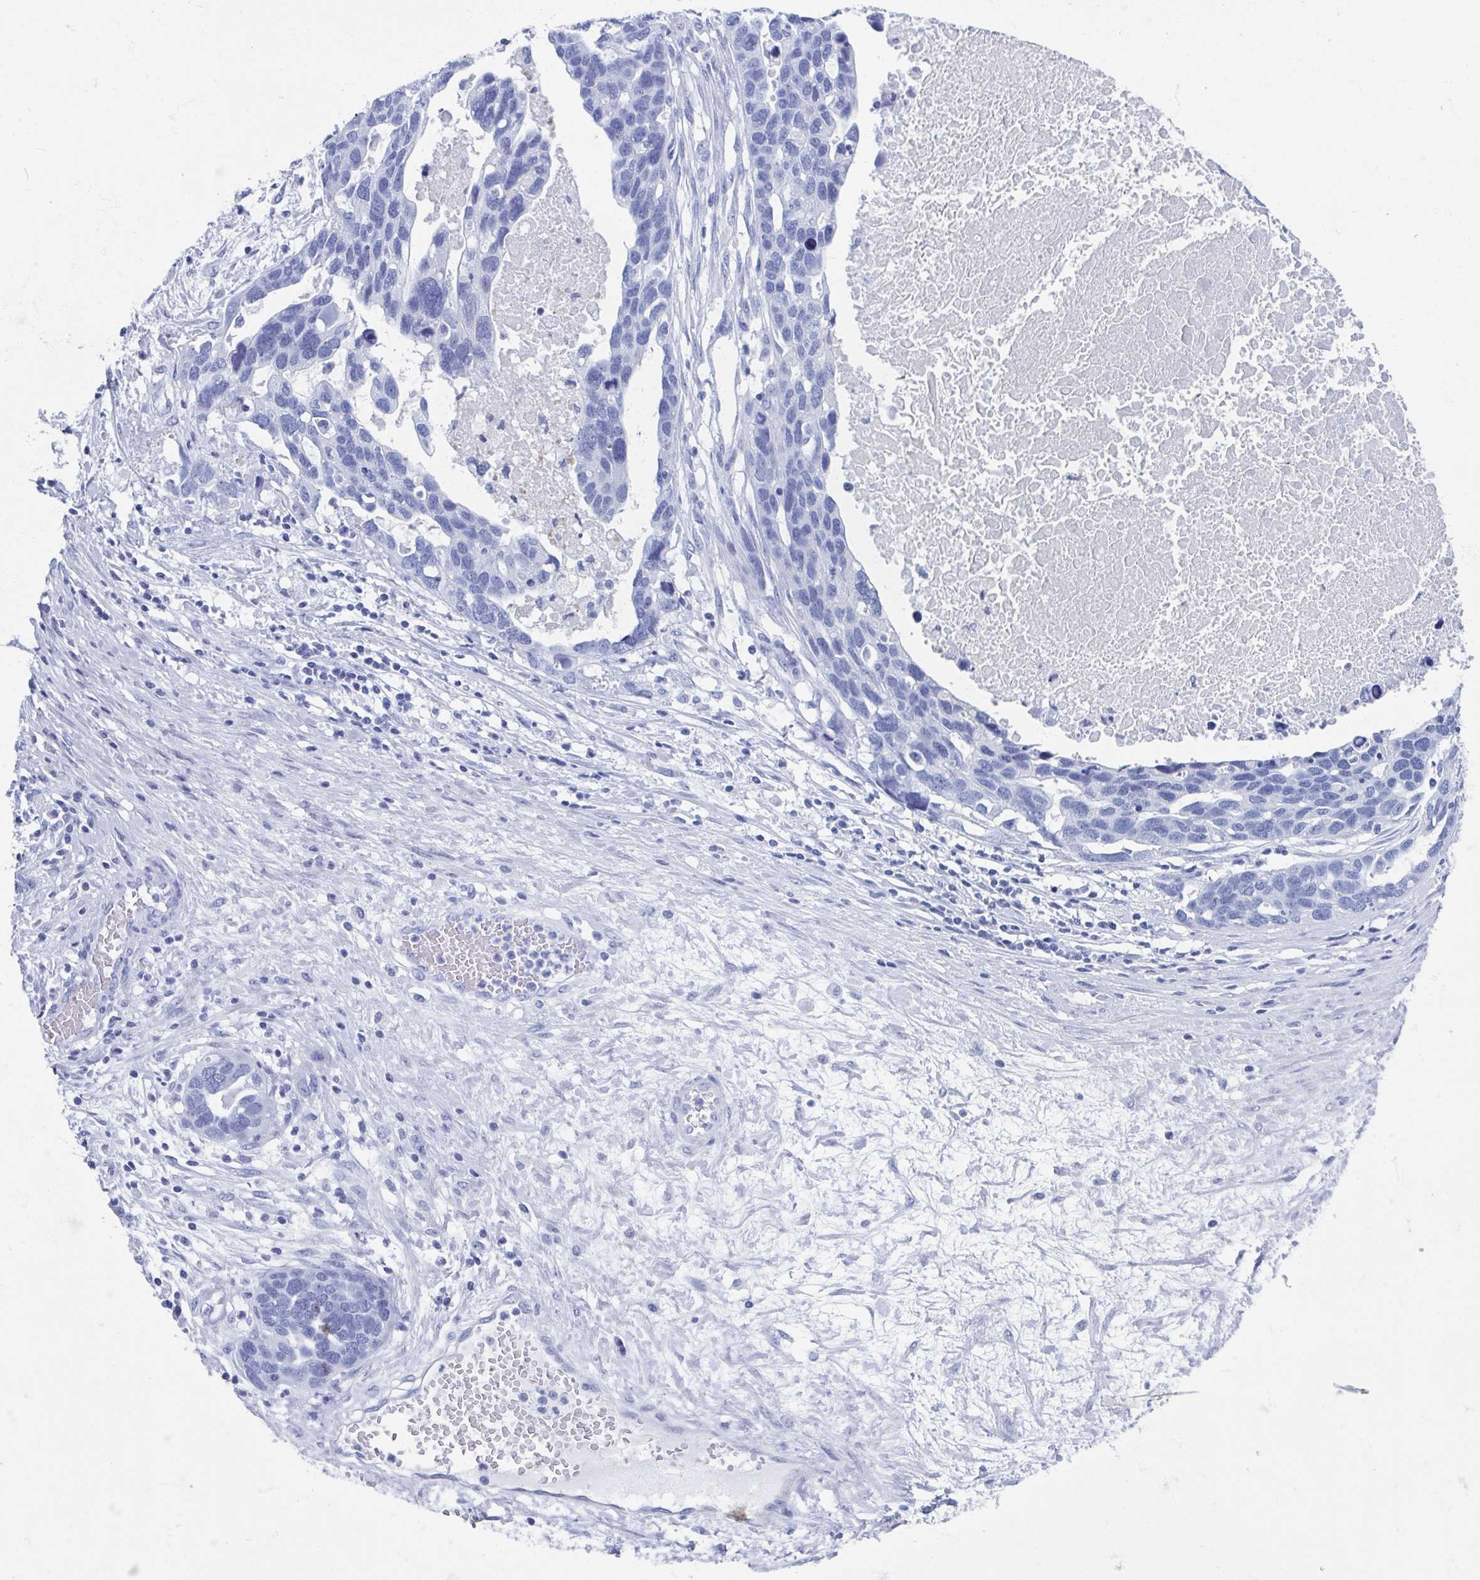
{"staining": {"intensity": "negative", "quantity": "none", "location": "none"}, "tissue": "ovarian cancer", "cell_type": "Tumor cells", "image_type": "cancer", "snomed": [{"axis": "morphology", "description": "Cystadenocarcinoma, serous, NOS"}, {"axis": "topography", "description": "Ovary"}], "caption": "Tumor cells are negative for protein expression in human ovarian serous cystadenocarcinoma.", "gene": "C10orf53", "patient": {"sex": "female", "age": 54}}